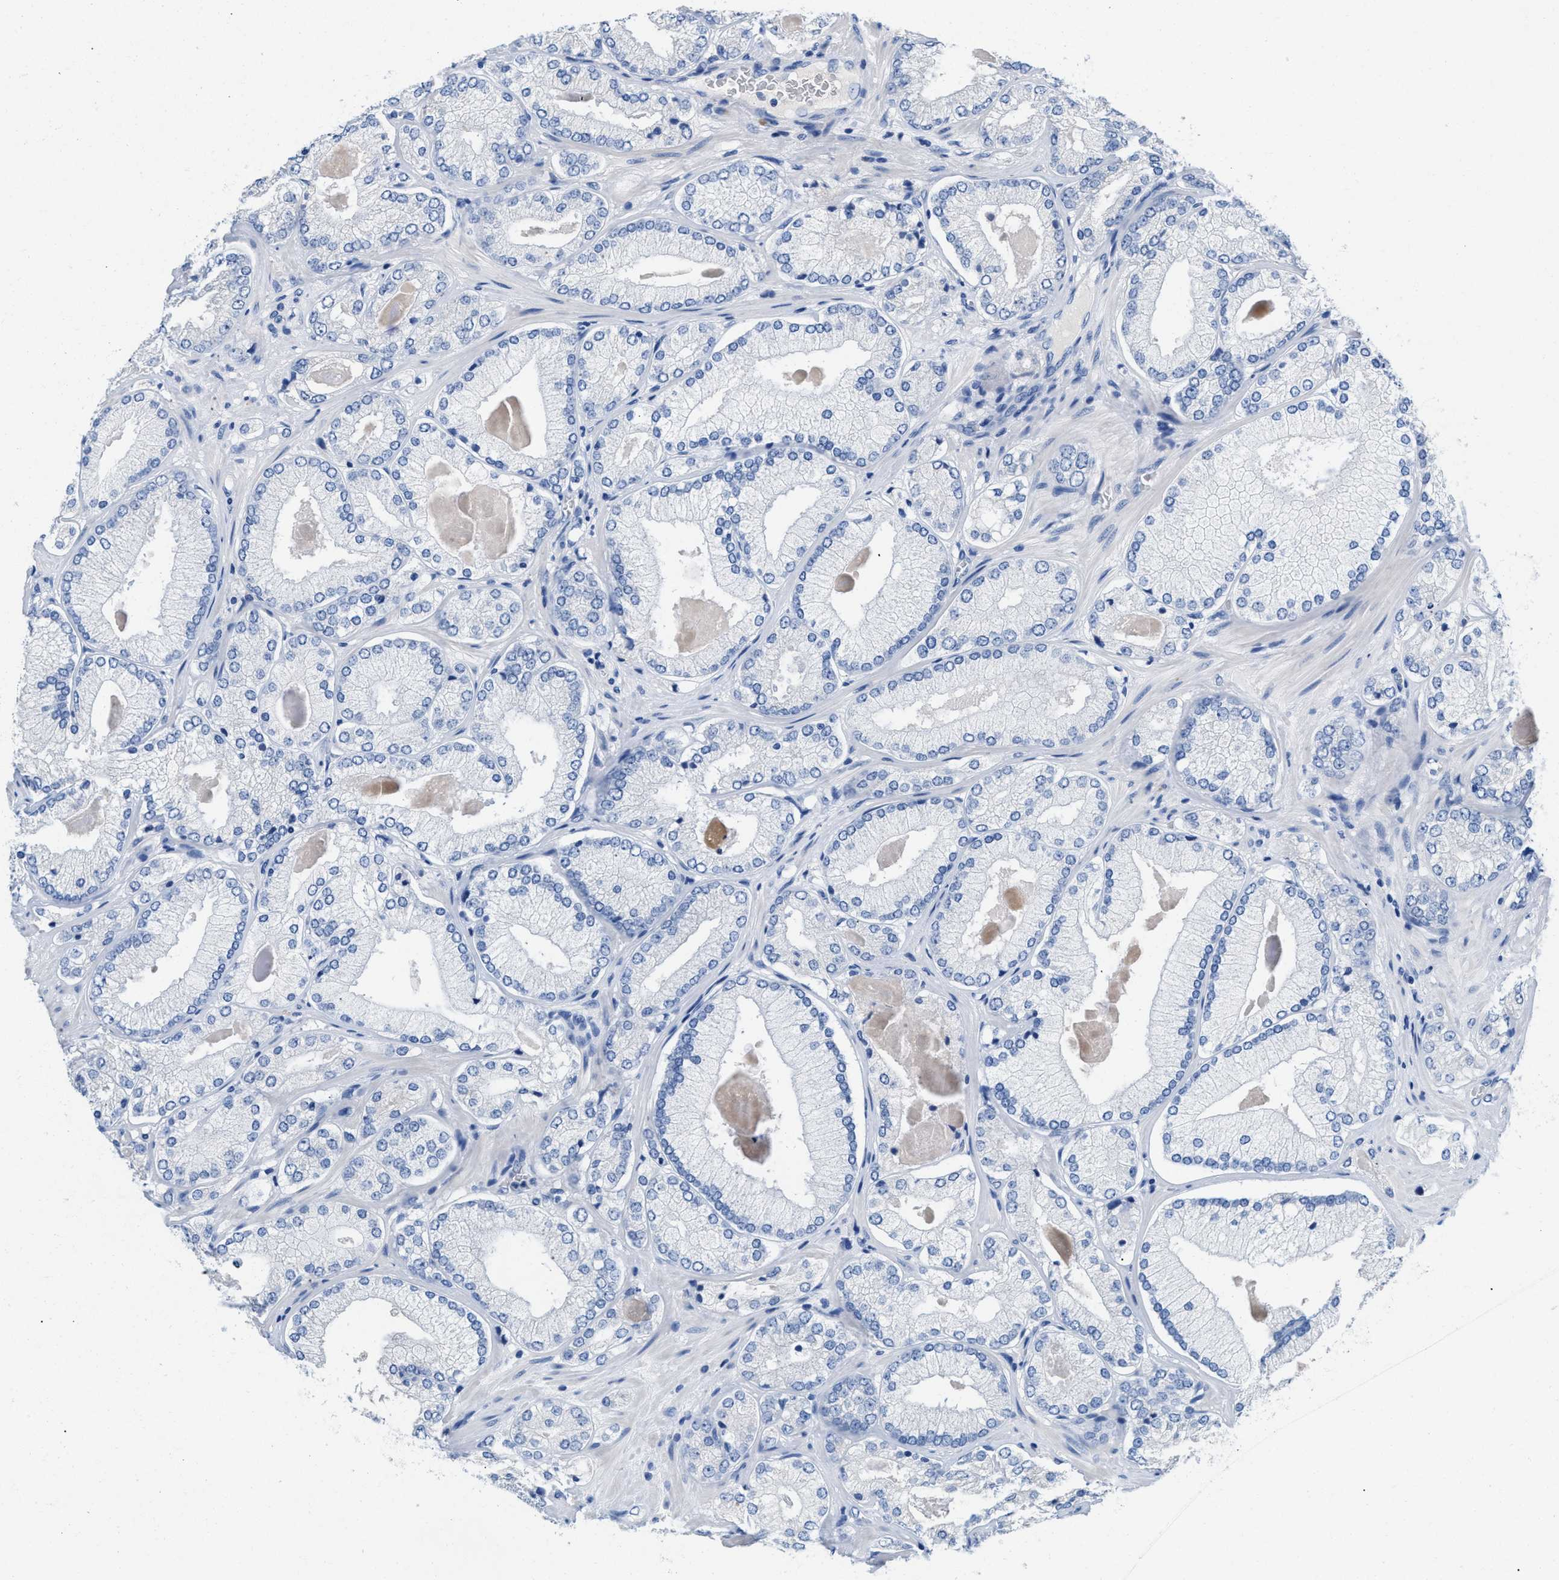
{"staining": {"intensity": "negative", "quantity": "none", "location": "none"}, "tissue": "prostate cancer", "cell_type": "Tumor cells", "image_type": "cancer", "snomed": [{"axis": "morphology", "description": "Adenocarcinoma, Low grade"}, {"axis": "topography", "description": "Prostate"}], "caption": "The immunohistochemistry micrograph has no significant staining in tumor cells of prostate cancer tissue.", "gene": "SLFN13", "patient": {"sex": "male", "age": 65}}